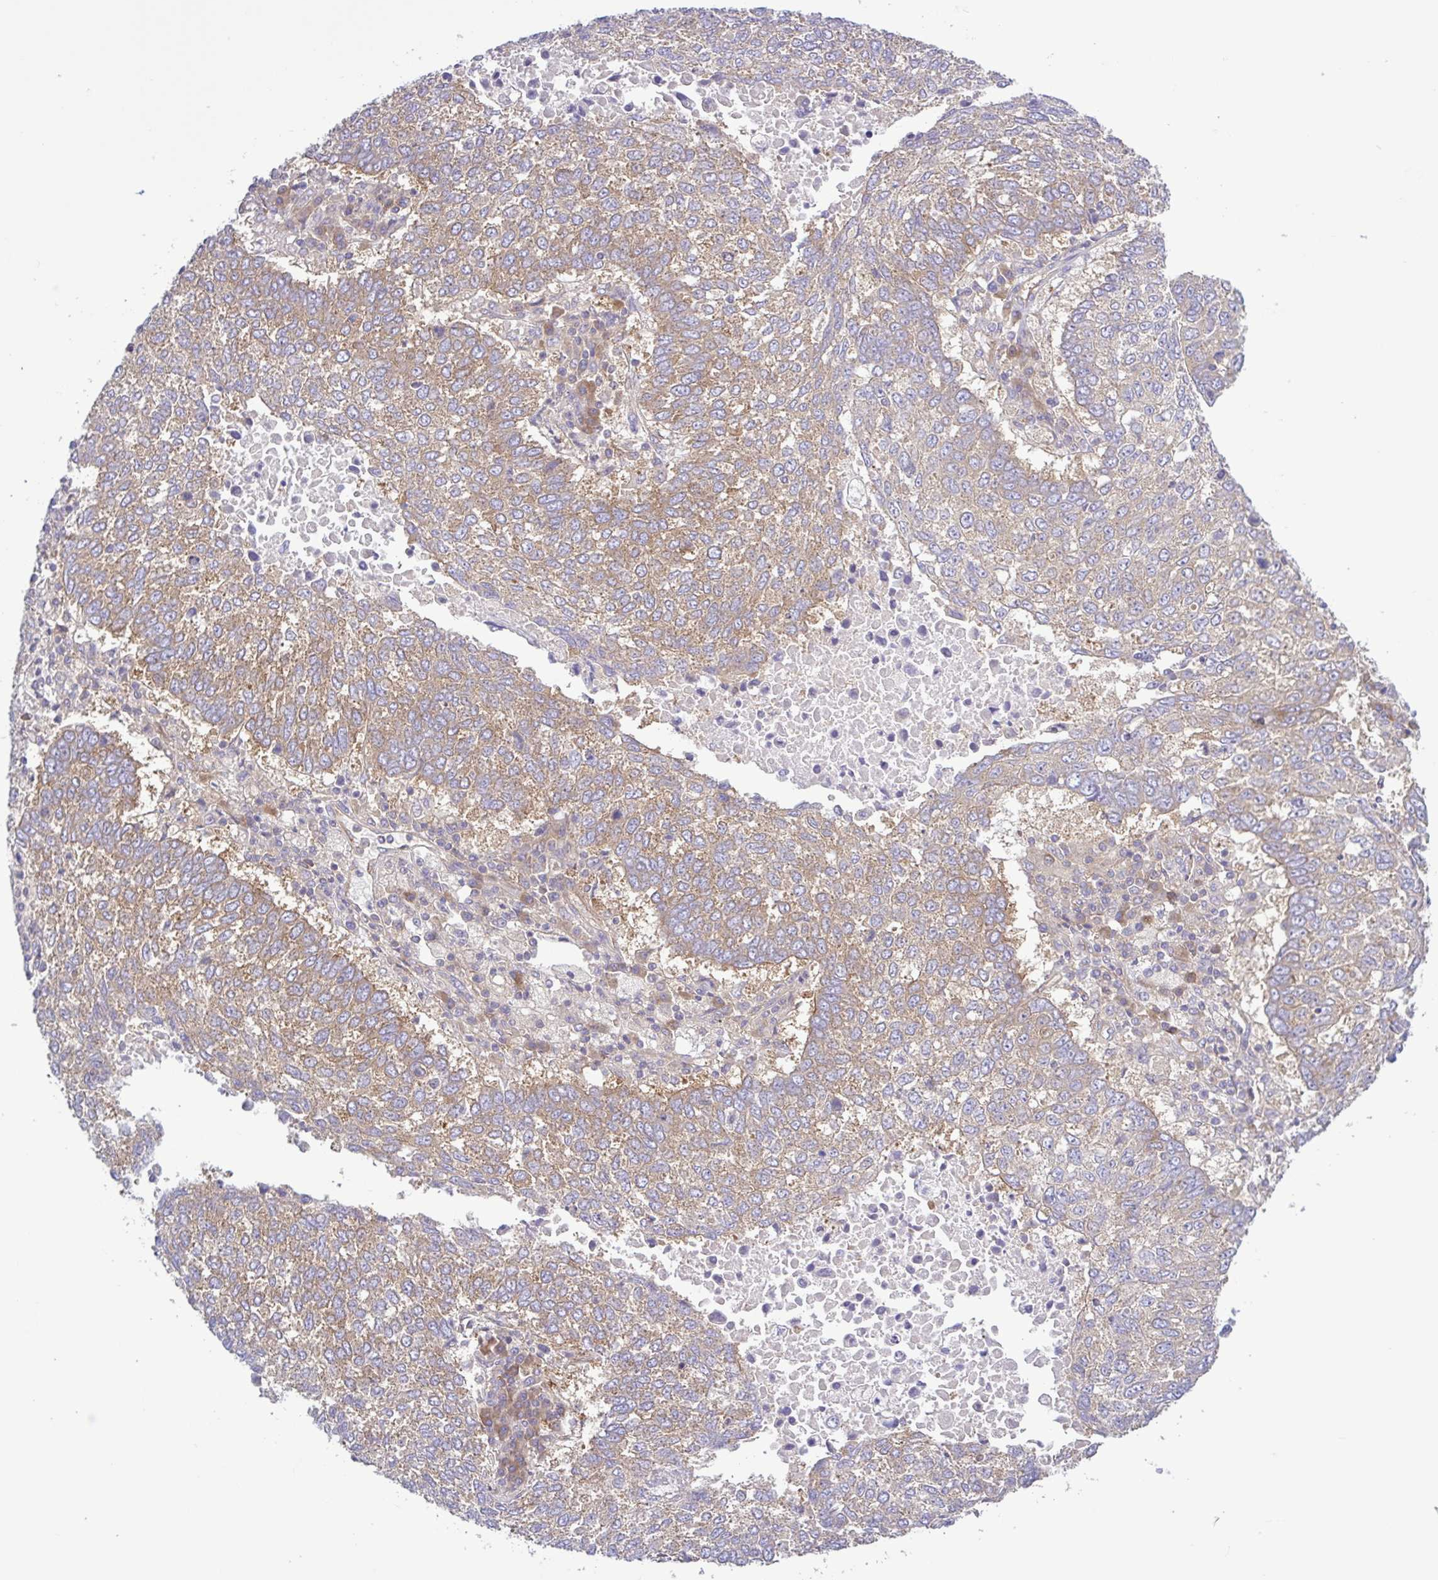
{"staining": {"intensity": "moderate", "quantity": ">75%", "location": "cytoplasmic/membranous"}, "tissue": "lung cancer", "cell_type": "Tumor cells", "image_type": "cancer", "snomed": [{"axis": "morphology", "description": "Squamous cell carcinoma, NOS"}, {"axis": "topography", "description": "Lung"}], "caption": "Protein staining of lung cancer (squamous cell carcinoma) tissue displays moderate cytoplasmic/membranous staining in about >75% of tumor cells. Nuclei are stained in blue.", "gene": "LARS1", "patient": {"sex": "male", "age": 73}}